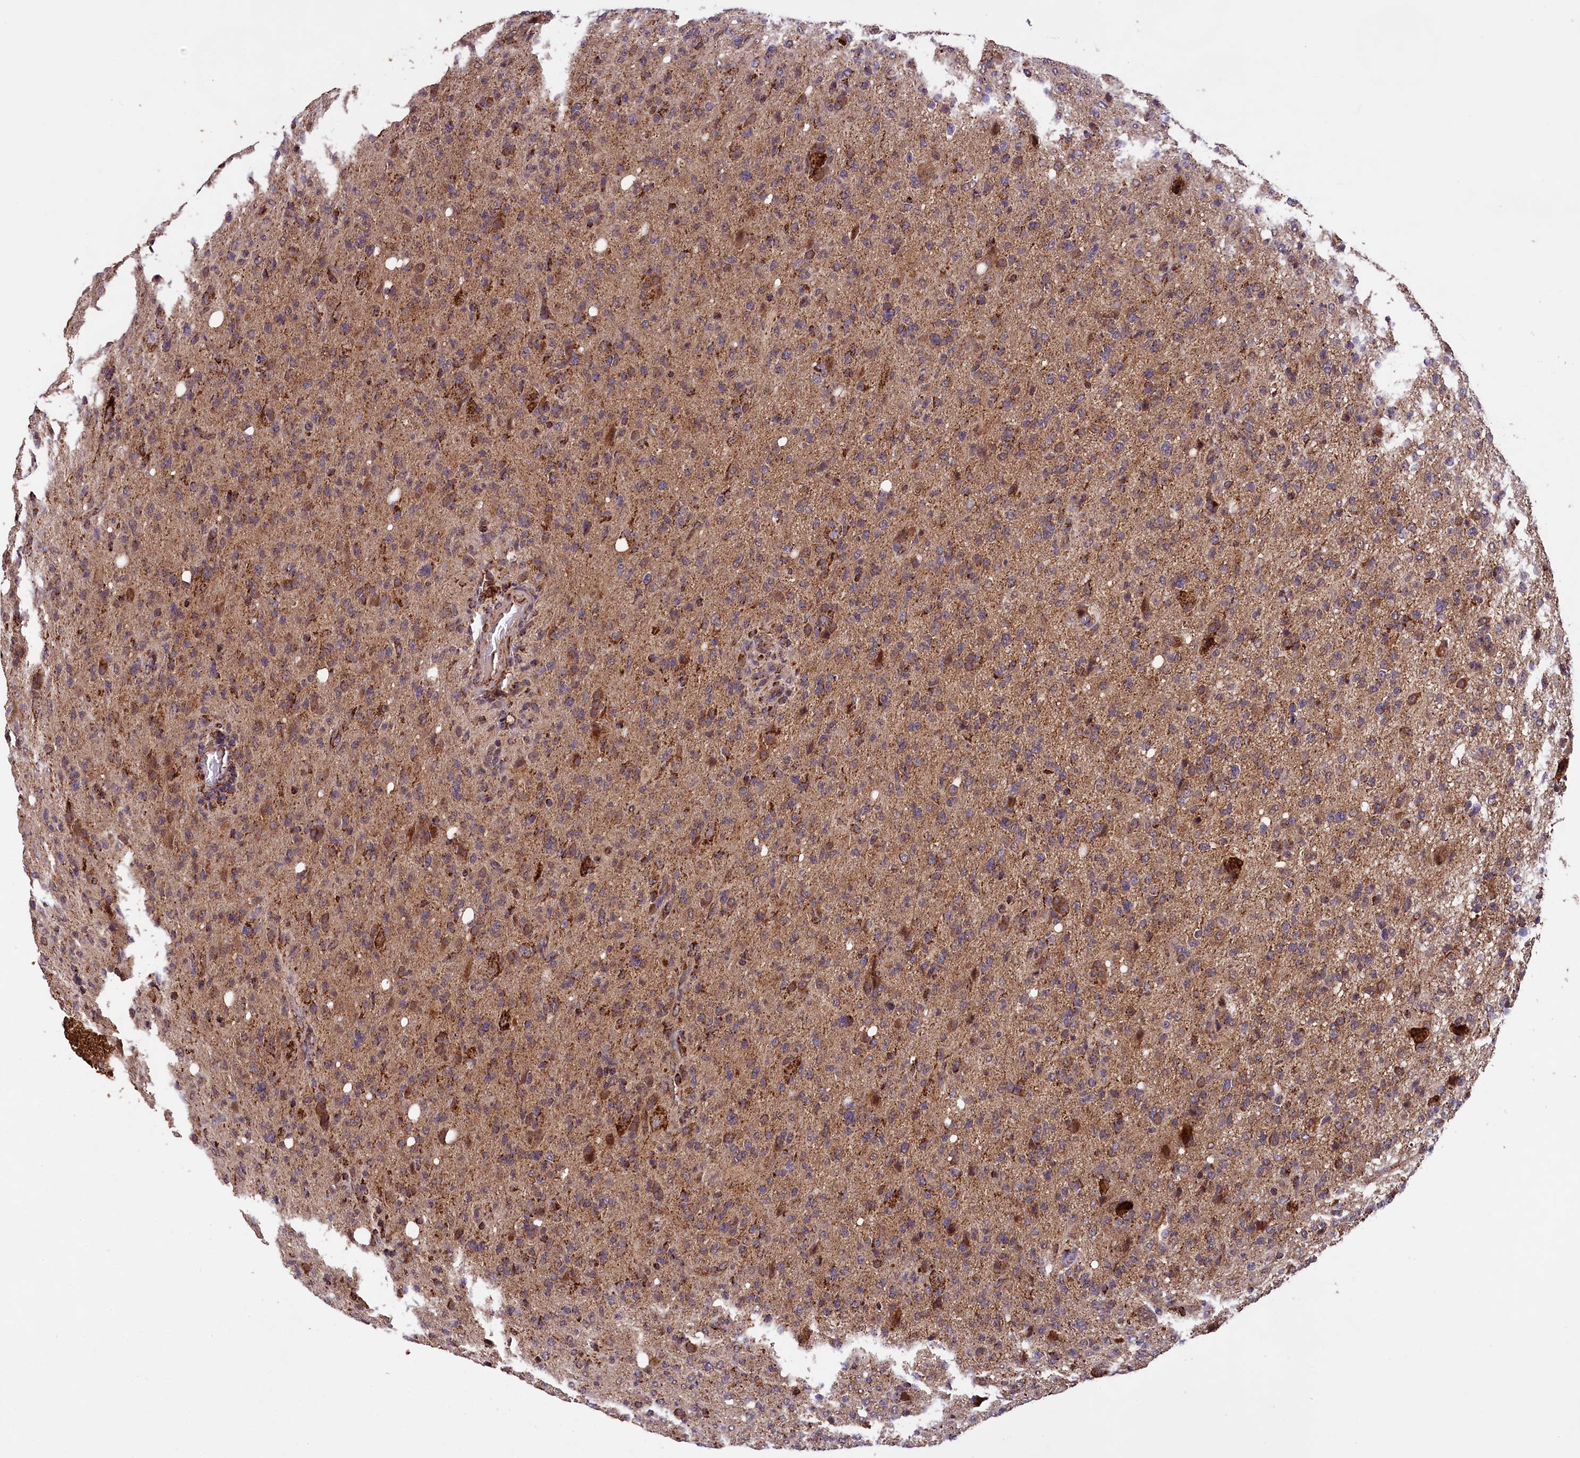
{"staining": {"intensity": "moderate", "quantity": "<25%", "location": "cytoplasmic/membranous"}, "tissue": "glioma", "cell_type": "Tumor cells", "image_type": "cancer", "snomed": [{"axis": "morphology", "description": "Glioma, malignant, High grade"}, {"axis": "topography", "description": "Brain"}], "caption": "A micrograph of human malignant high-grade glioma stained for a protein reveals moderate cytoplasmic/membranous brown staining in tumor cells.", "gene": "KLC2", "patient": {"sex": "female", "age": 57}}